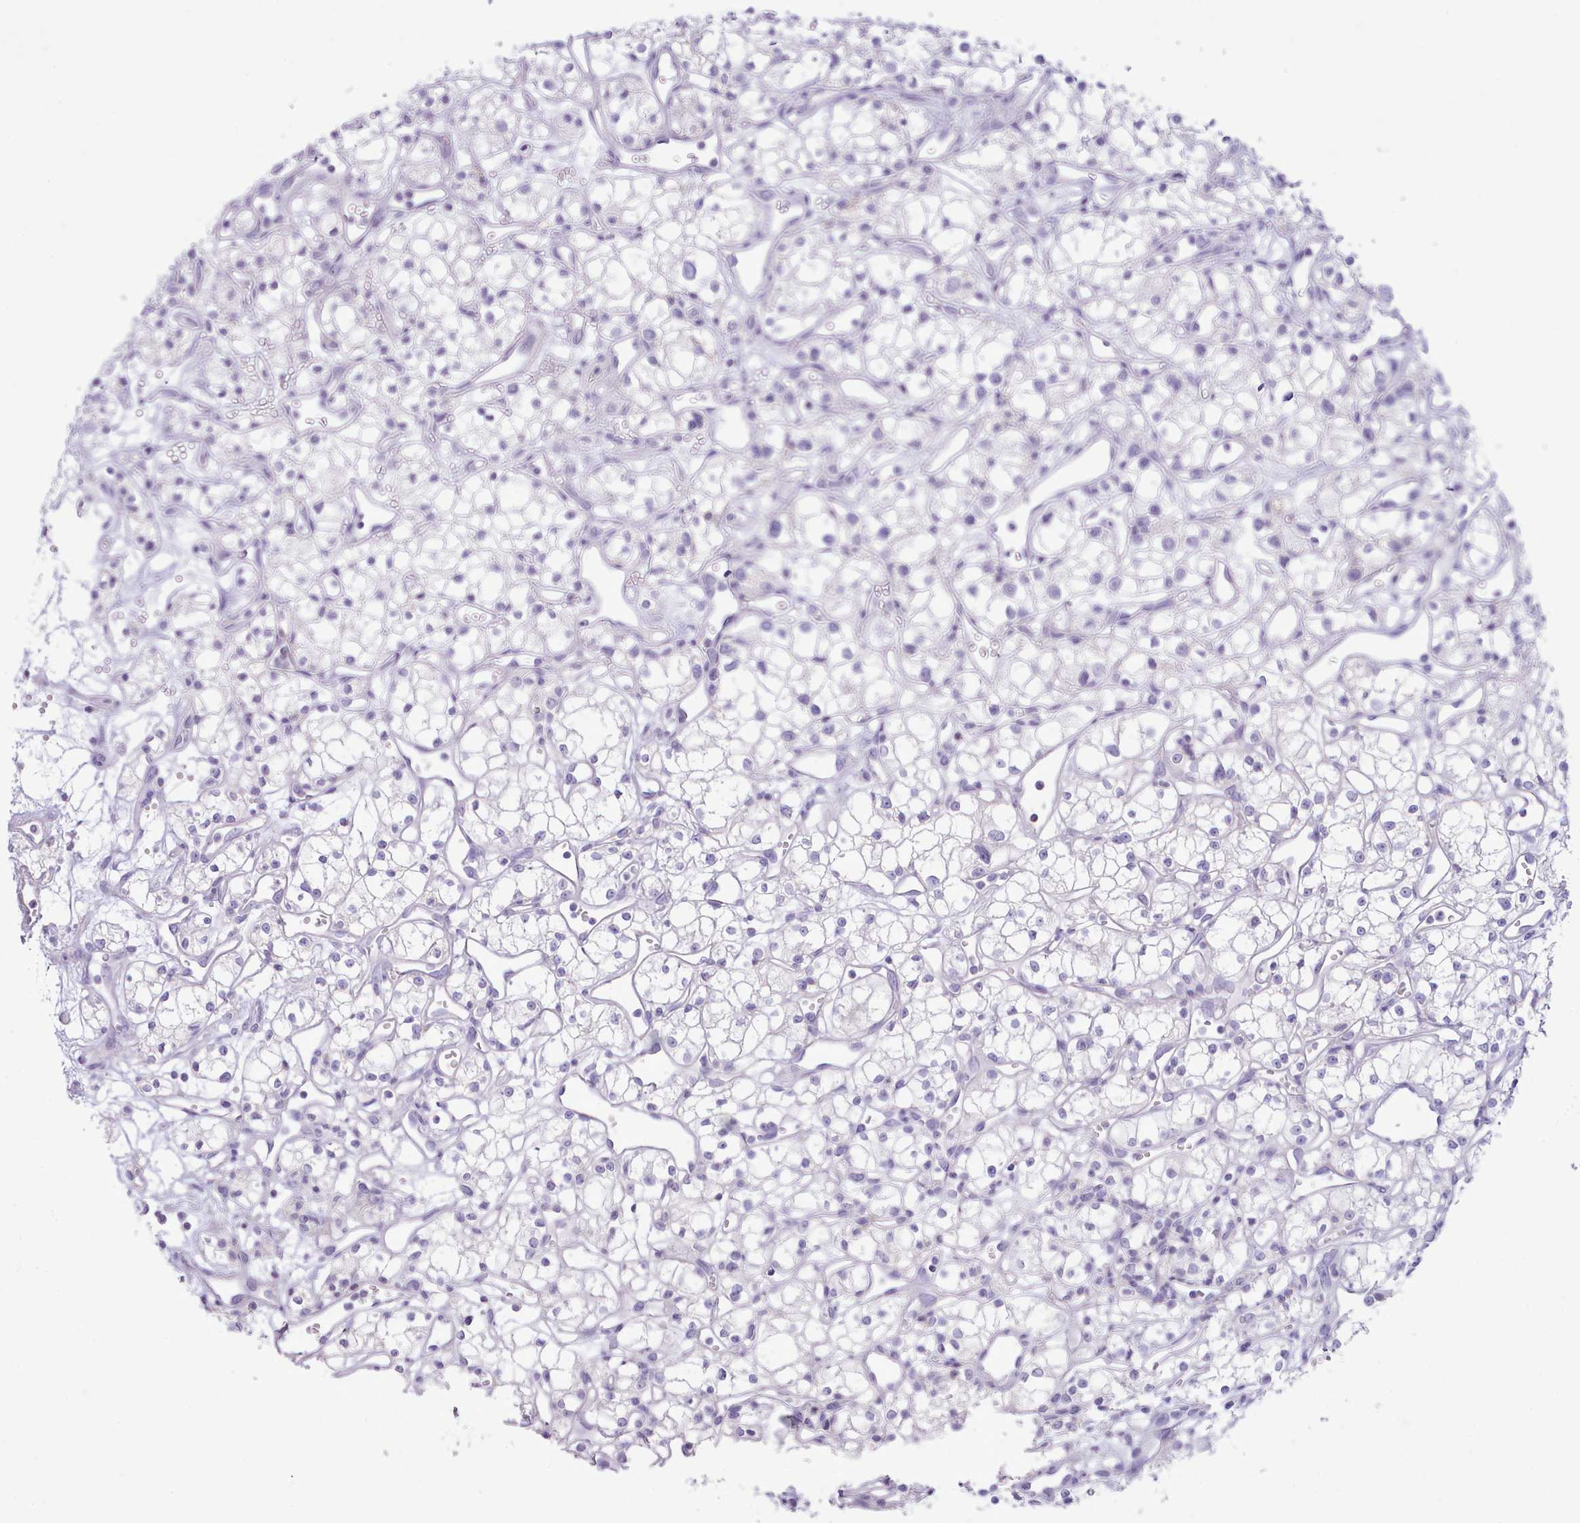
{"staining": {"intensity": "negative", "quantity": "none", "location": "none"}, "tissue": "renal cancer", "cell_type": "Tumor cells", "image_type": "cancer", "snomed": [{"axis": "morphology", "description": "Adenocarcinoma, NOS"}, {"axis": "topography", "description": "Kidney"}], "caption": "There is no significant expression in tumor cells of renal cancer.", "gene": "MDFI", "patient": {"sex": "male", "age": 59}}